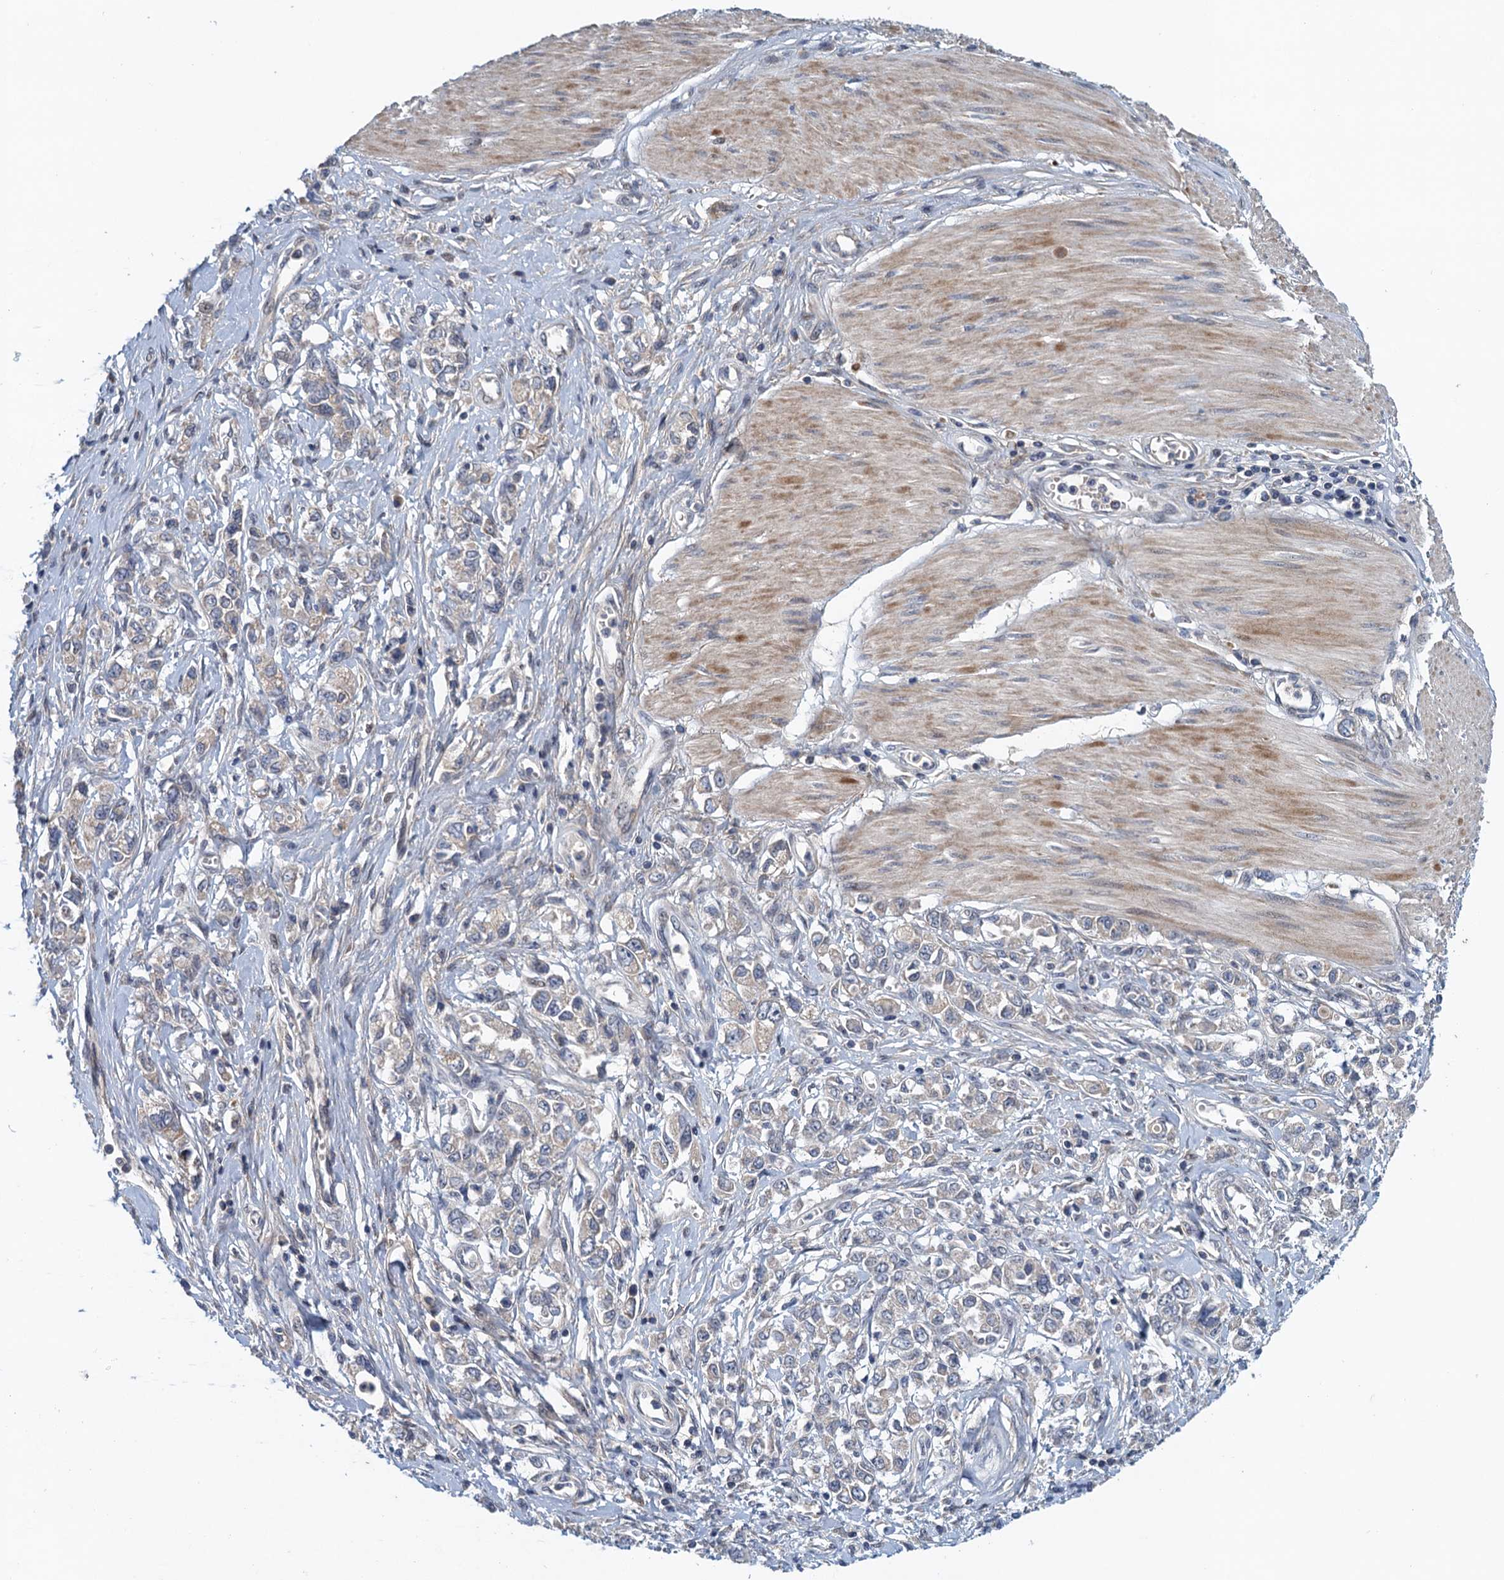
{"staining": {"intensity": "negative", "quantity": "none", "location": "none"}, "tissue": "stomach cancer", "cell_type": "Tumor cells", "image_type": "cancer", "snomed": [{"axis": "morphology", "description": "Adenocarcinoma, NOS"}, {"axis": "topography", "description": "Stomach"}], "caption": "High power microscopy micrograph of an immunohistochemistry (IHC) photomicrograph of adenocarcinoma (stomach), revealing no significant positivity in tumor cells. (Immunohistochemistry (ihc), brightfield microscopy, high magnification).", "gene": "MDM1", "patient": {"sex": "female", "age": 76}}